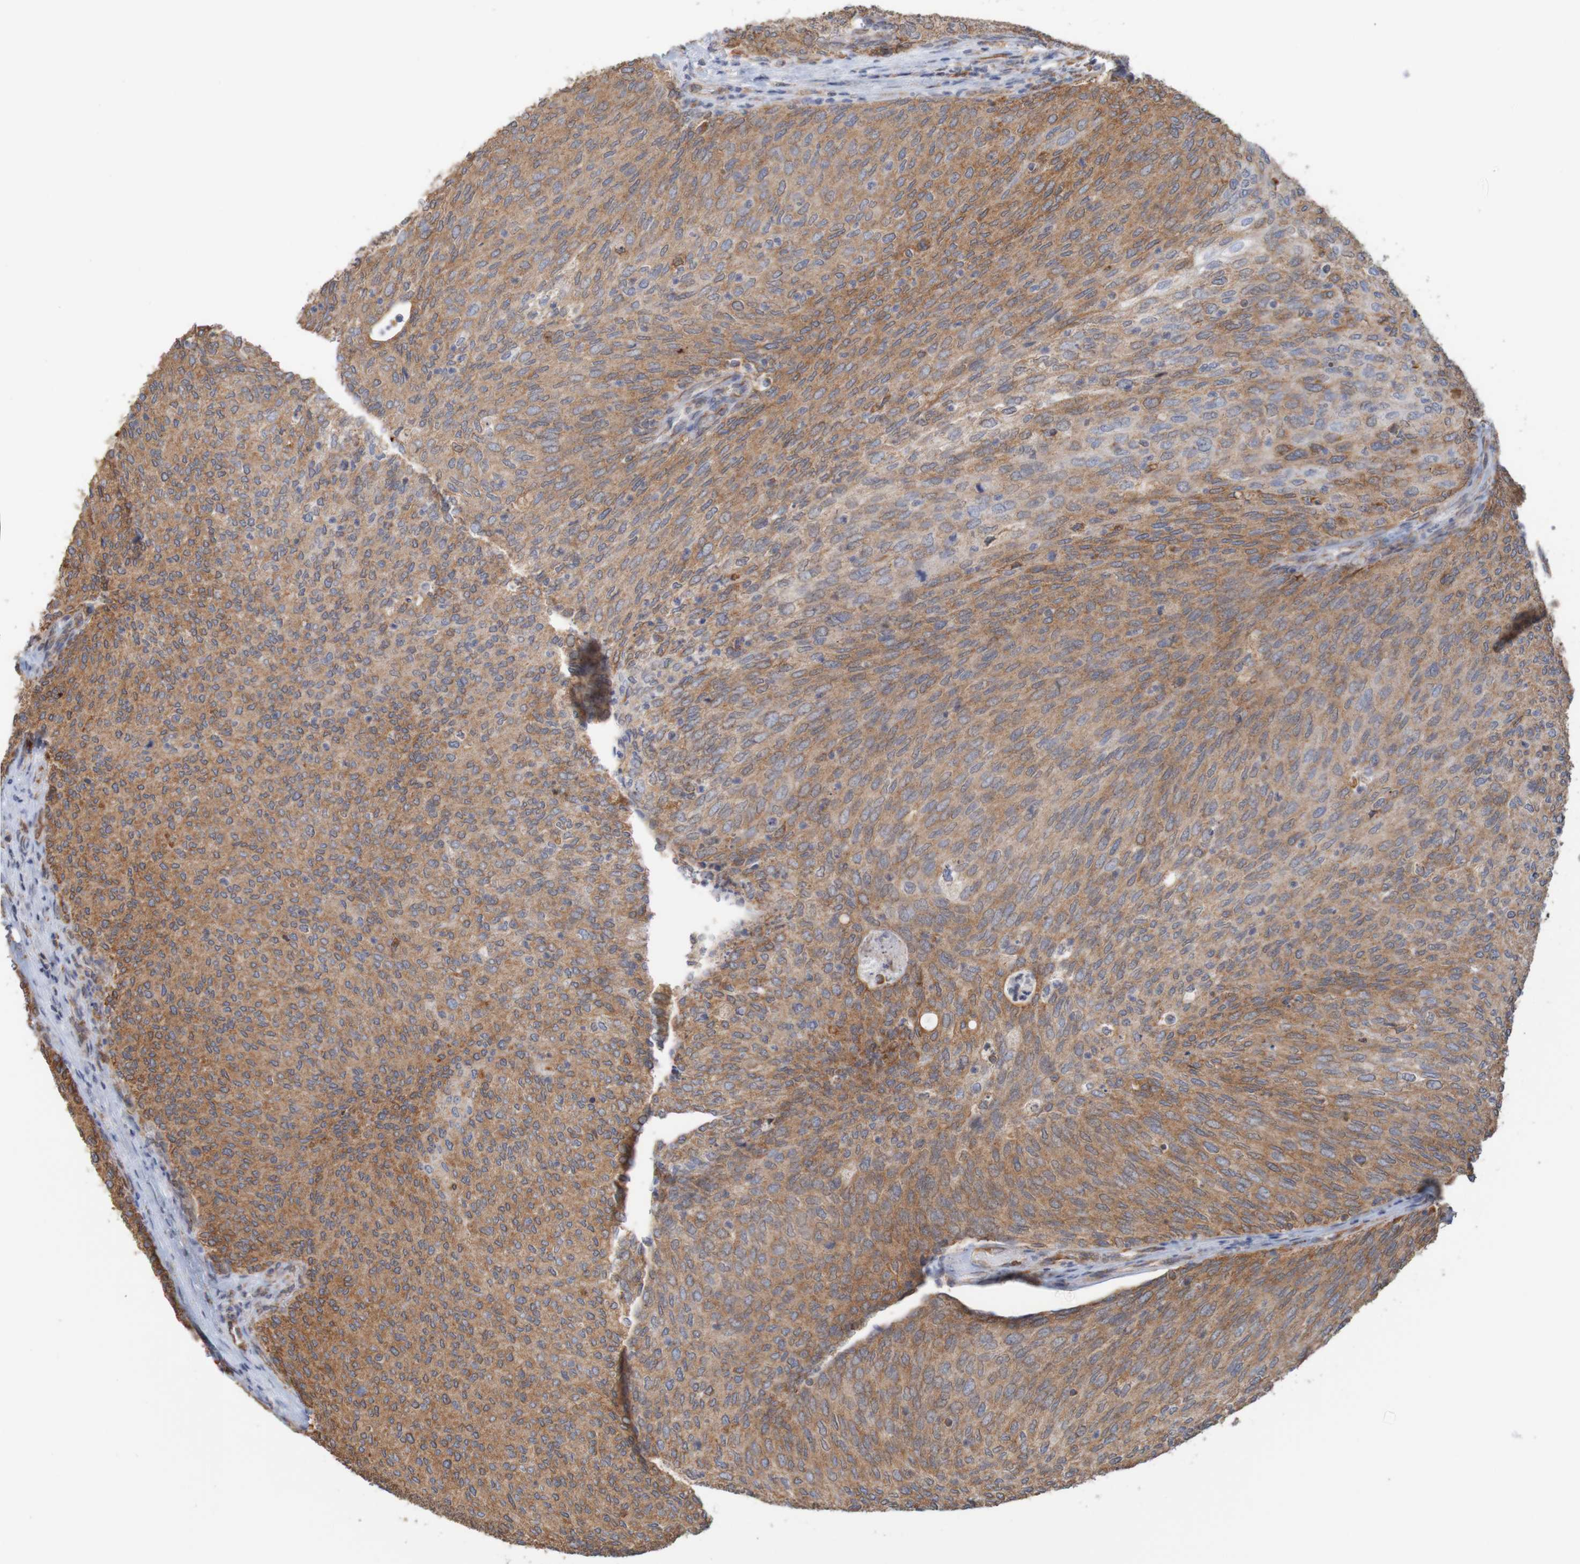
{"staining": {"intensity": "moderate", "quantity": ">75%", "location": "cytoplasmic/membranous"}, "tissue": "urothelial cancer", "cell_type": "Tumor cells", "image_type": "cancer", "snomed": [{"axis": "morphology", "description": "Urothelial carcinoma, Low grade"}, {"axis": "topography", "description": "Urinary bladder"}], "caption": "There is medium levels of moderate cytoplasmic/membranous expression in tumor cells of low-grade urothelial carcinoma, as demonstrated by immunohistochemical staining (brown color).", "gene": "PDIA3", "patient": {"sex": "female", "age": 79}}